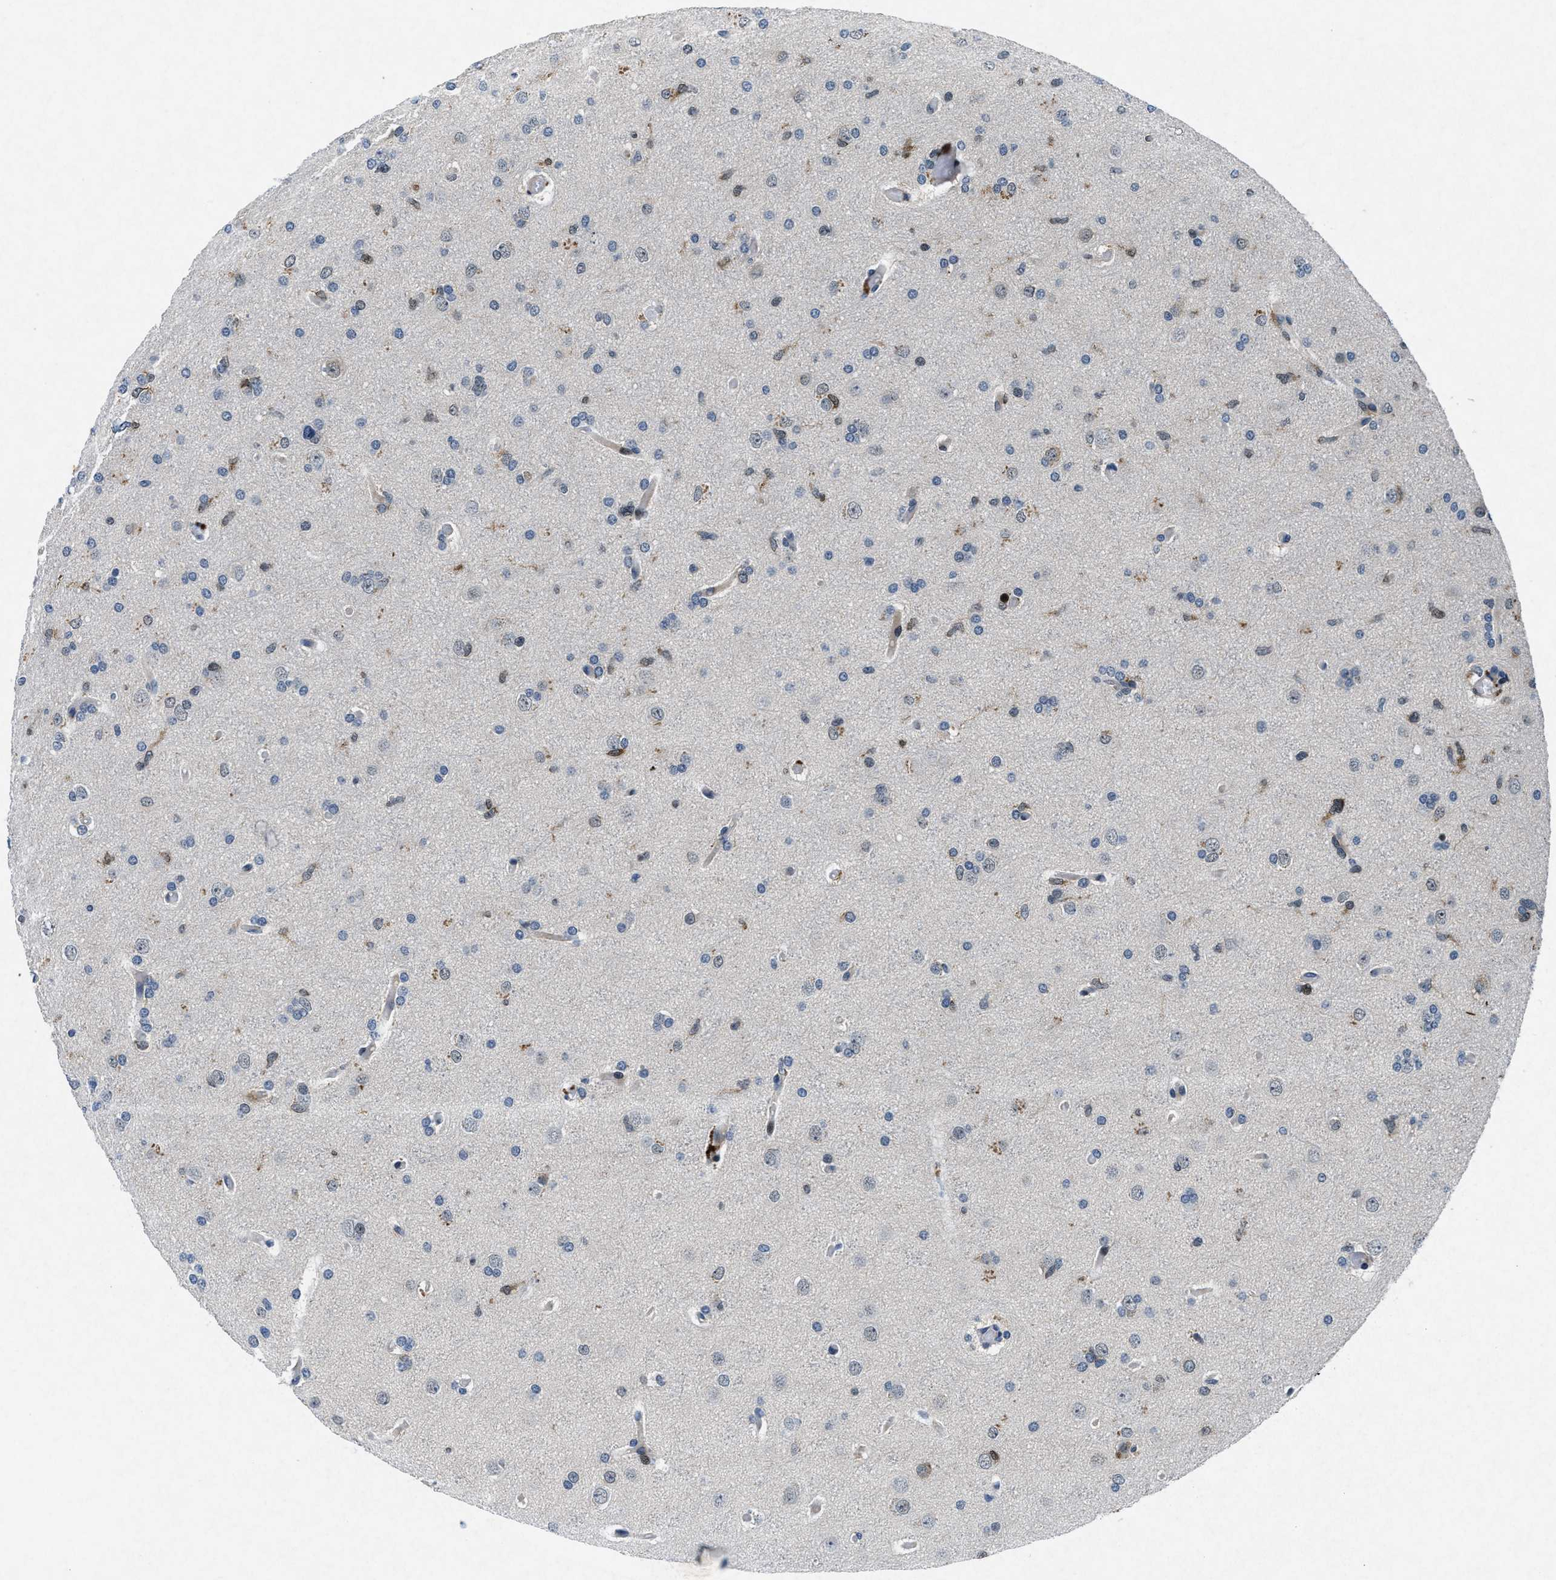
{"staining": {"intensity": "weak", "quantity": "<25%", "location": "cytoplasmic/membranous"}, "tissue": "glioma", "cell_type": "Tumor cells", "image_type": "cancer", "snomed": [{"axis": "morphology", "description": "Glioma, malignant, High grade"}, {"axis": "topography", "description": "Cerebral cortex"}], "caption": "Micrograph shows no significant protein positivity in tumor cells of glioma.", "gene": "PHLDA1", "patient": {"sex": "female", "age": 36}}